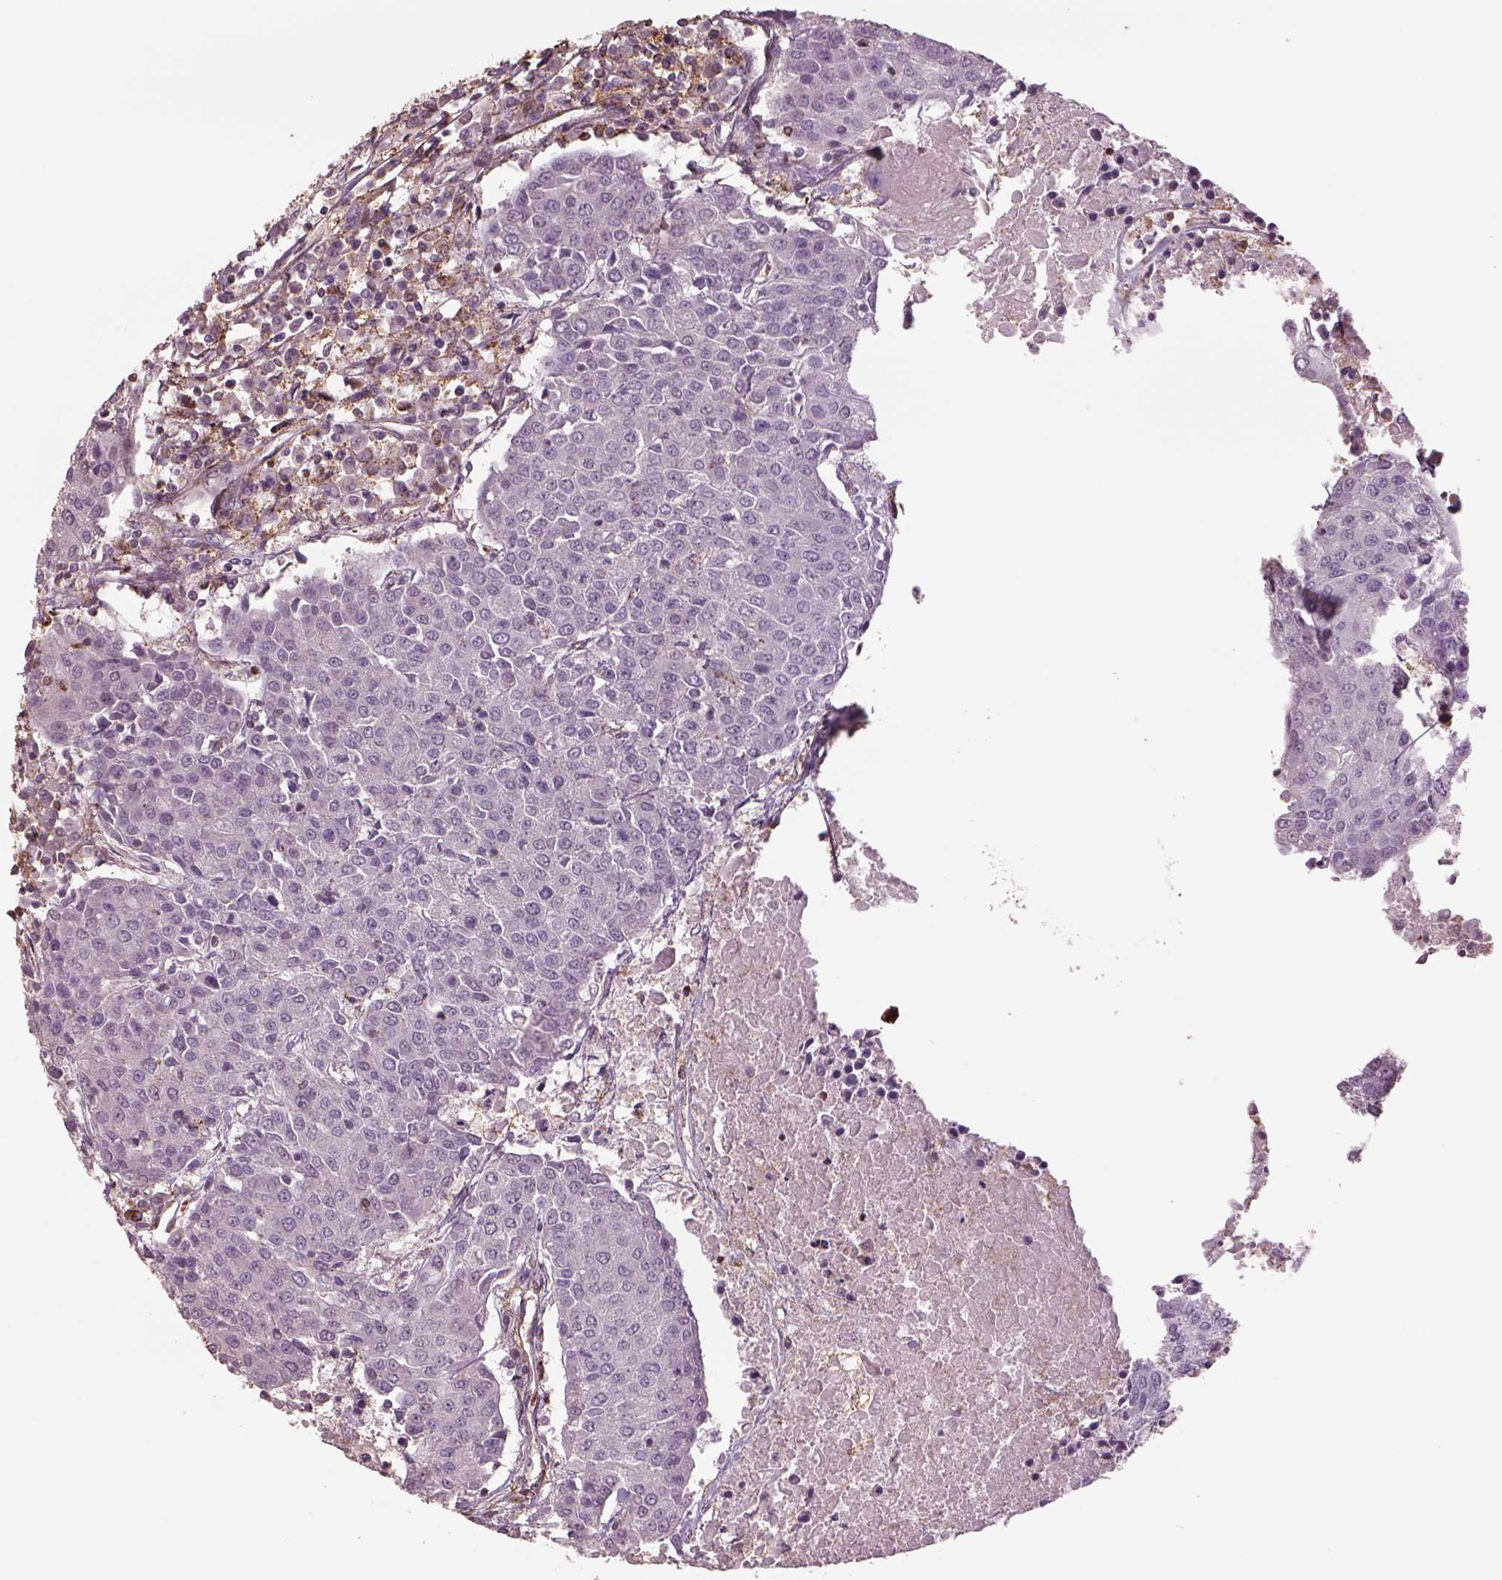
{"staining": {"intensity": "negative", "quantity": "none", "location": "none"}, "tissue": "urothelial cancer", "cell_type": "Tumor cells", "image_type": "cancer", "snomed": [{"axis": "morphology", "description": "Urothelial carcinoma, High grade"}, {"axis": "topography", "description": "Urinary bladder"}], "caption": "The image reveals no staining of tumor cells in urothelial cancer. The staining was performed using DAB to visualize the protein expression in brown, while the nuclei were stained in blue with hematoxylin (Magnification: 20x).", "gene": "LIN7A", "patient": {"sex": "female", "age": 85}}